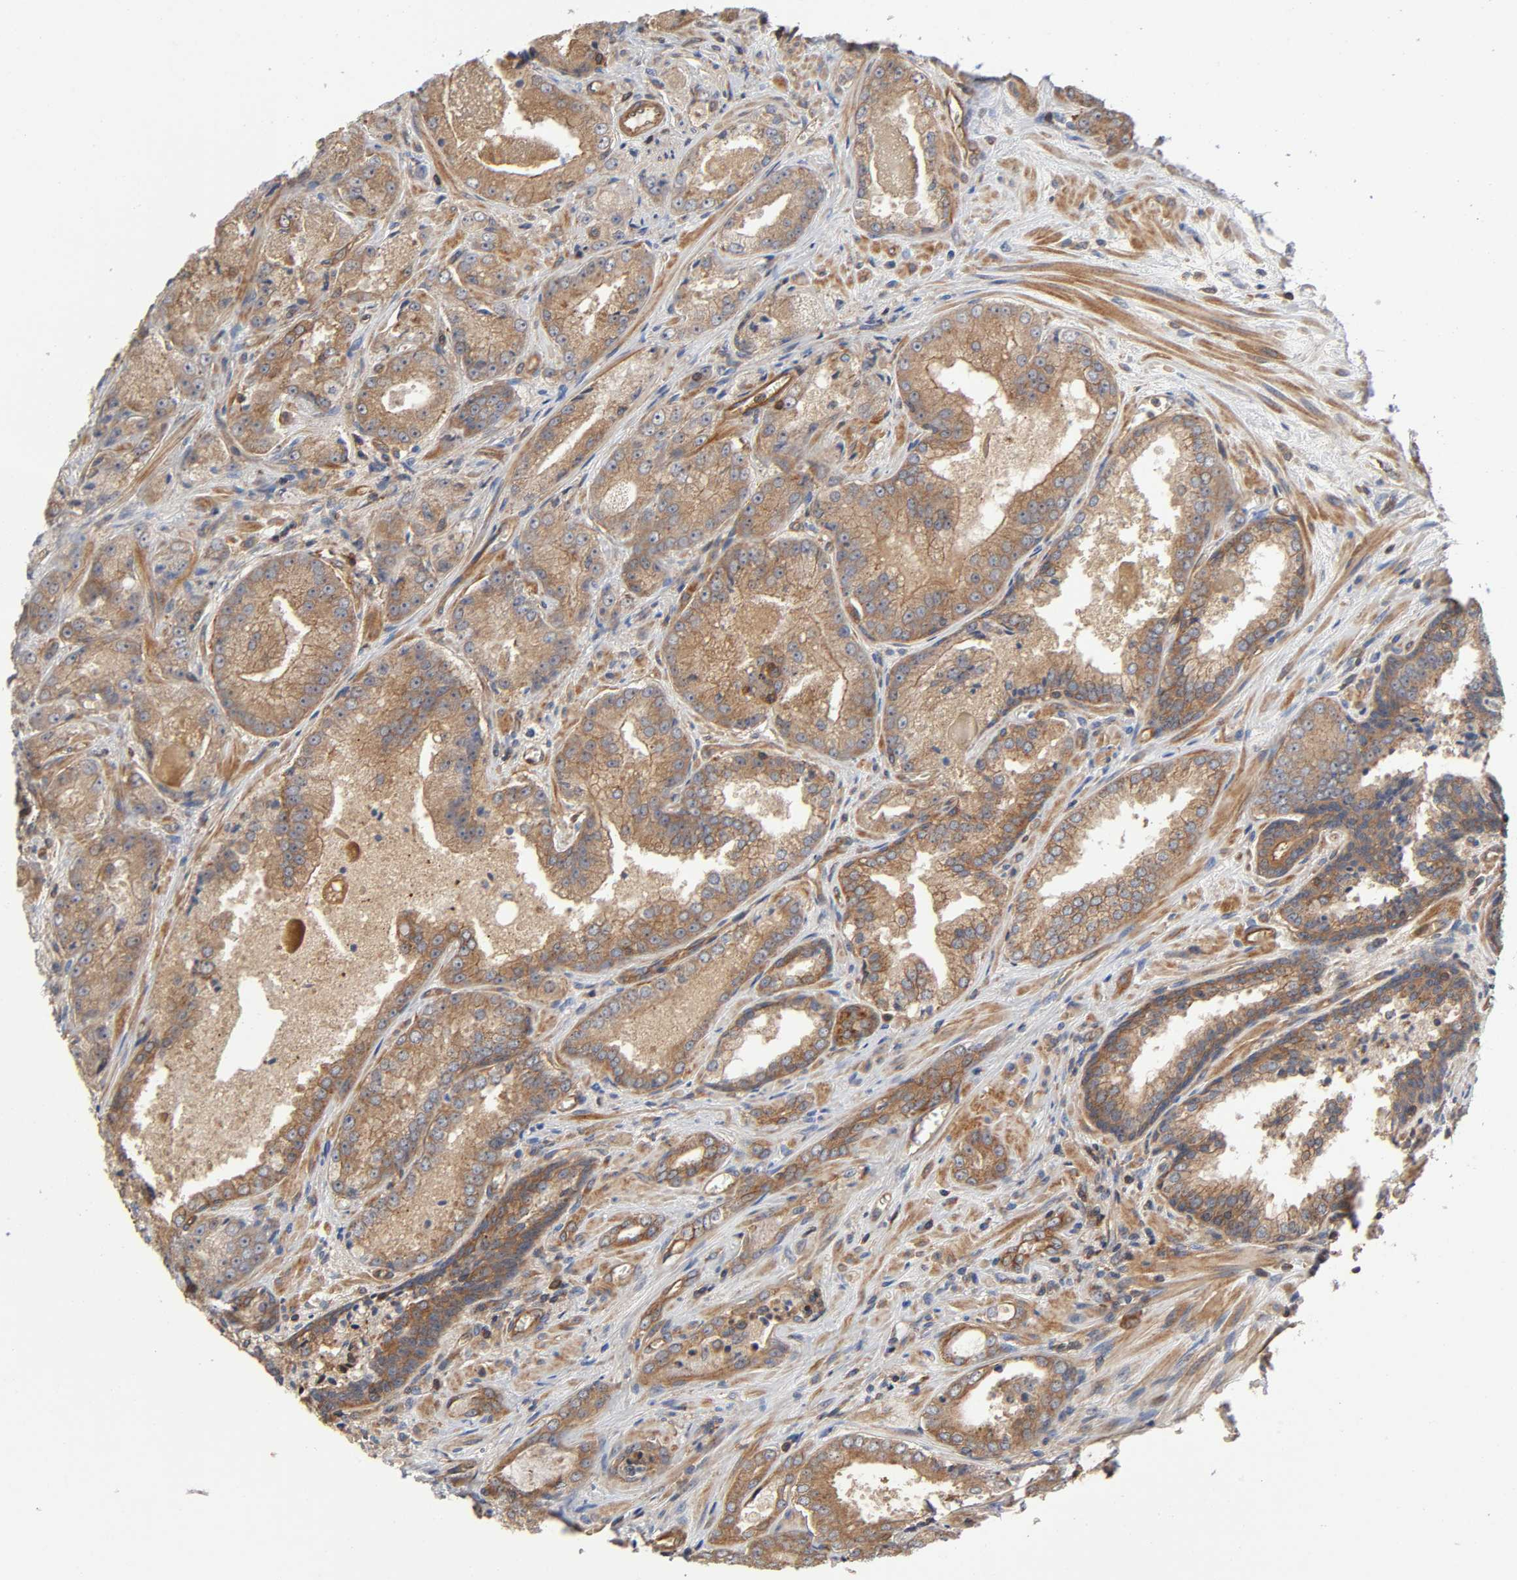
{"staining": {"intensity": "moderate", "quantity": ">75%", "location": "cytoplasmic/membranous"}, "tissue": "prostate cancer", "cell_type": "Tumor cells", "image_type": "cancer", "snomed": [{"axis": "morphology", "description": "Adenocarcinoma, Low grade"}, {"axis": "topography", "description": "Prostate"}], "caption": "Immunohistochemistry (IHC) of human prostate cancer reveals medium levels of moderate cytoplasmic/membranous staining in approximately >75% of tumor cells. Immunohistochemistry (IHC) stains the protein in brown and the nuclei are stained blue.", "gene": "LAMTOR2", "patient": {"sex": "male", "age": 60}}